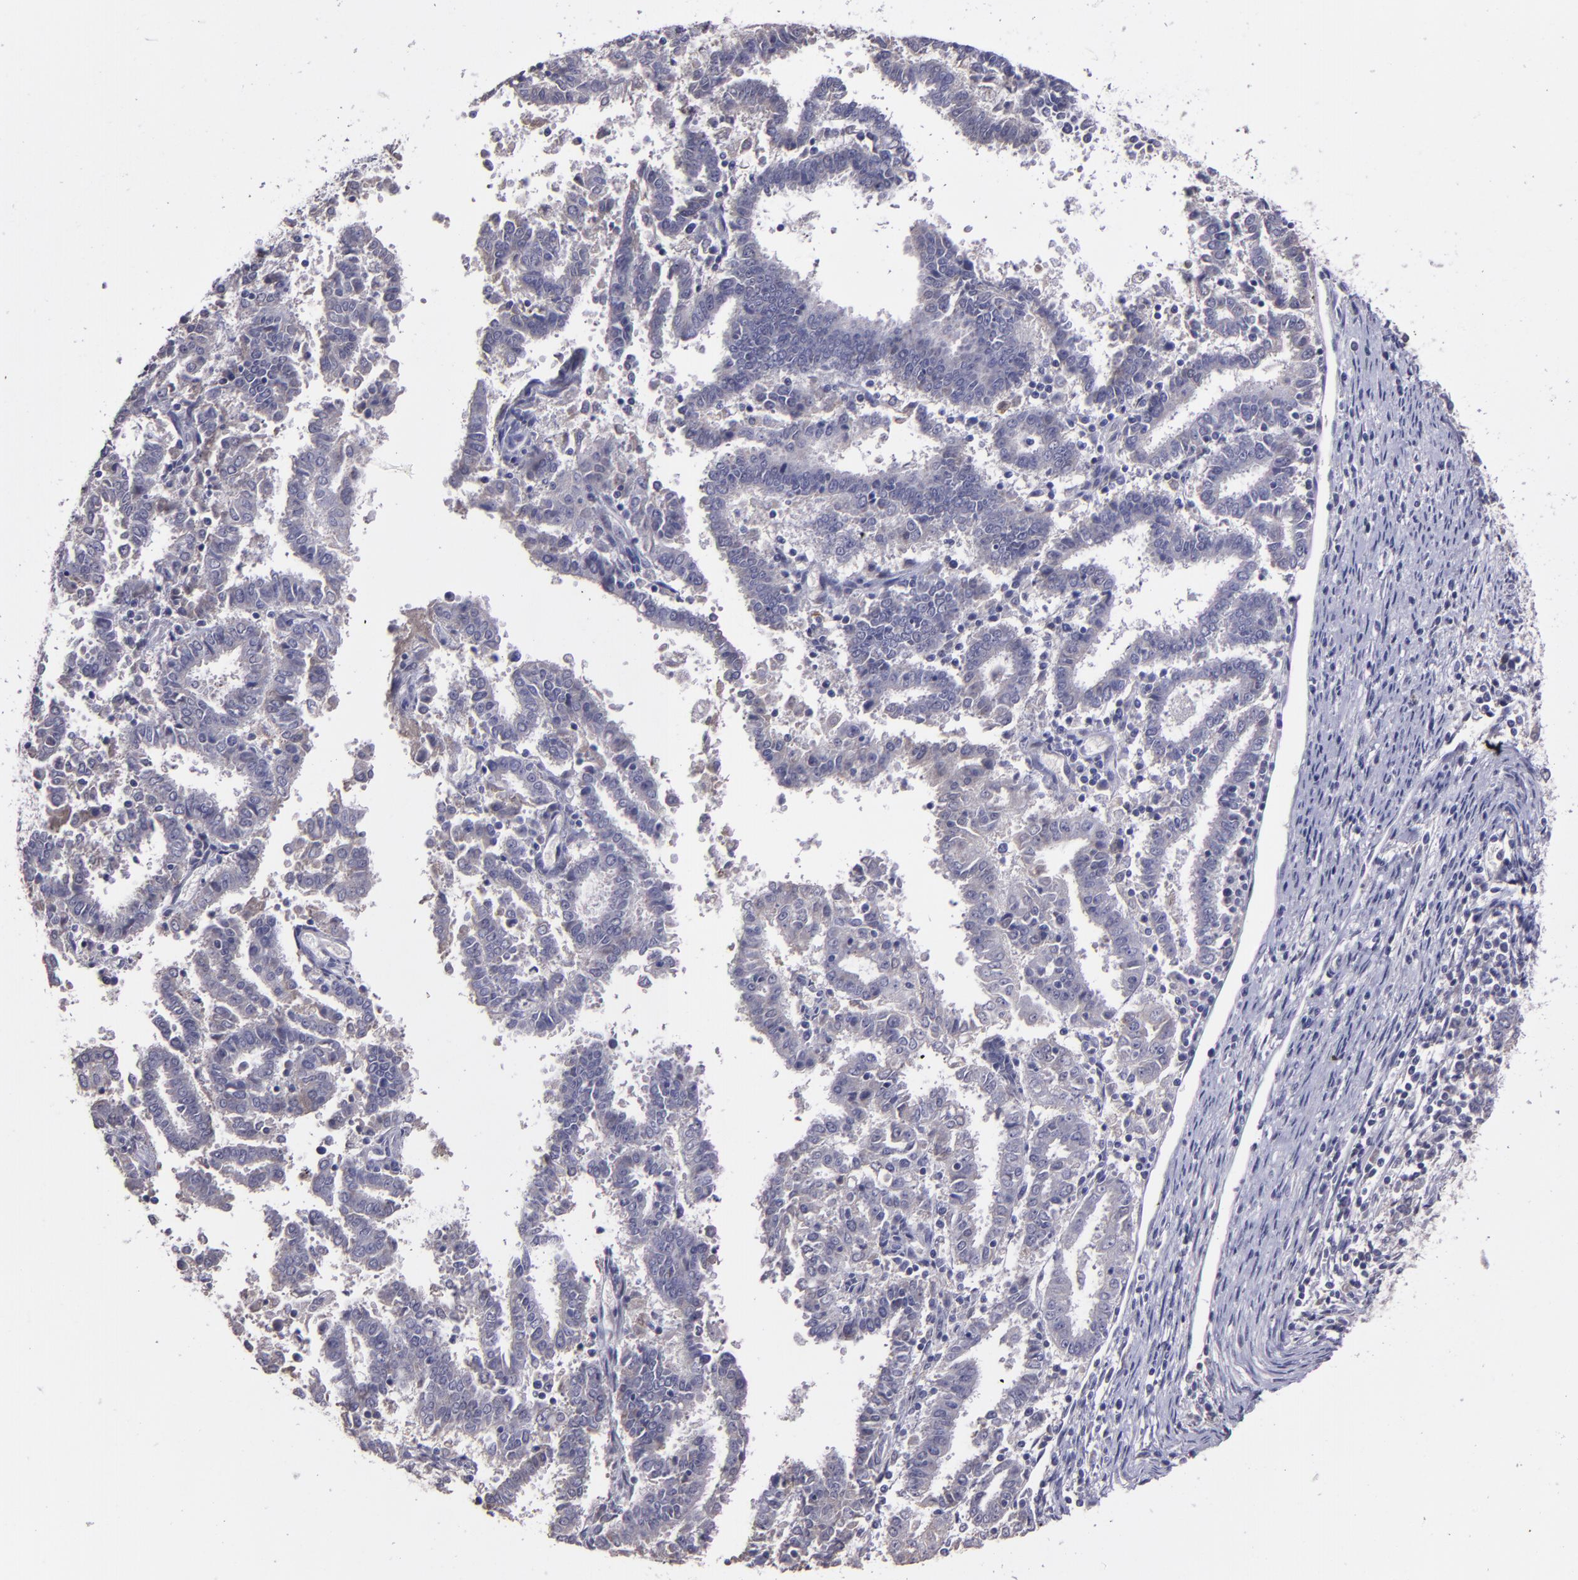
{"staining": {"intensity": "weak", "quantity": "<25%", "location": "cytoplasmic/membranous"}, "tissue": "endometrial cancer", "cell_type": "Tumor cells", "image_type": "cancer", "snomed": [{"axis": "morphology", "description": "Adenocarcinoma, NOS"}, {"axis": "topography", "description": "Uterus"}], "caption": "This is an IHC photomicrograph of endometrial cancer. There is no staining in tumor cells.", "gene": "MASP1", "patient": {"sex": "female", "age": 83}}